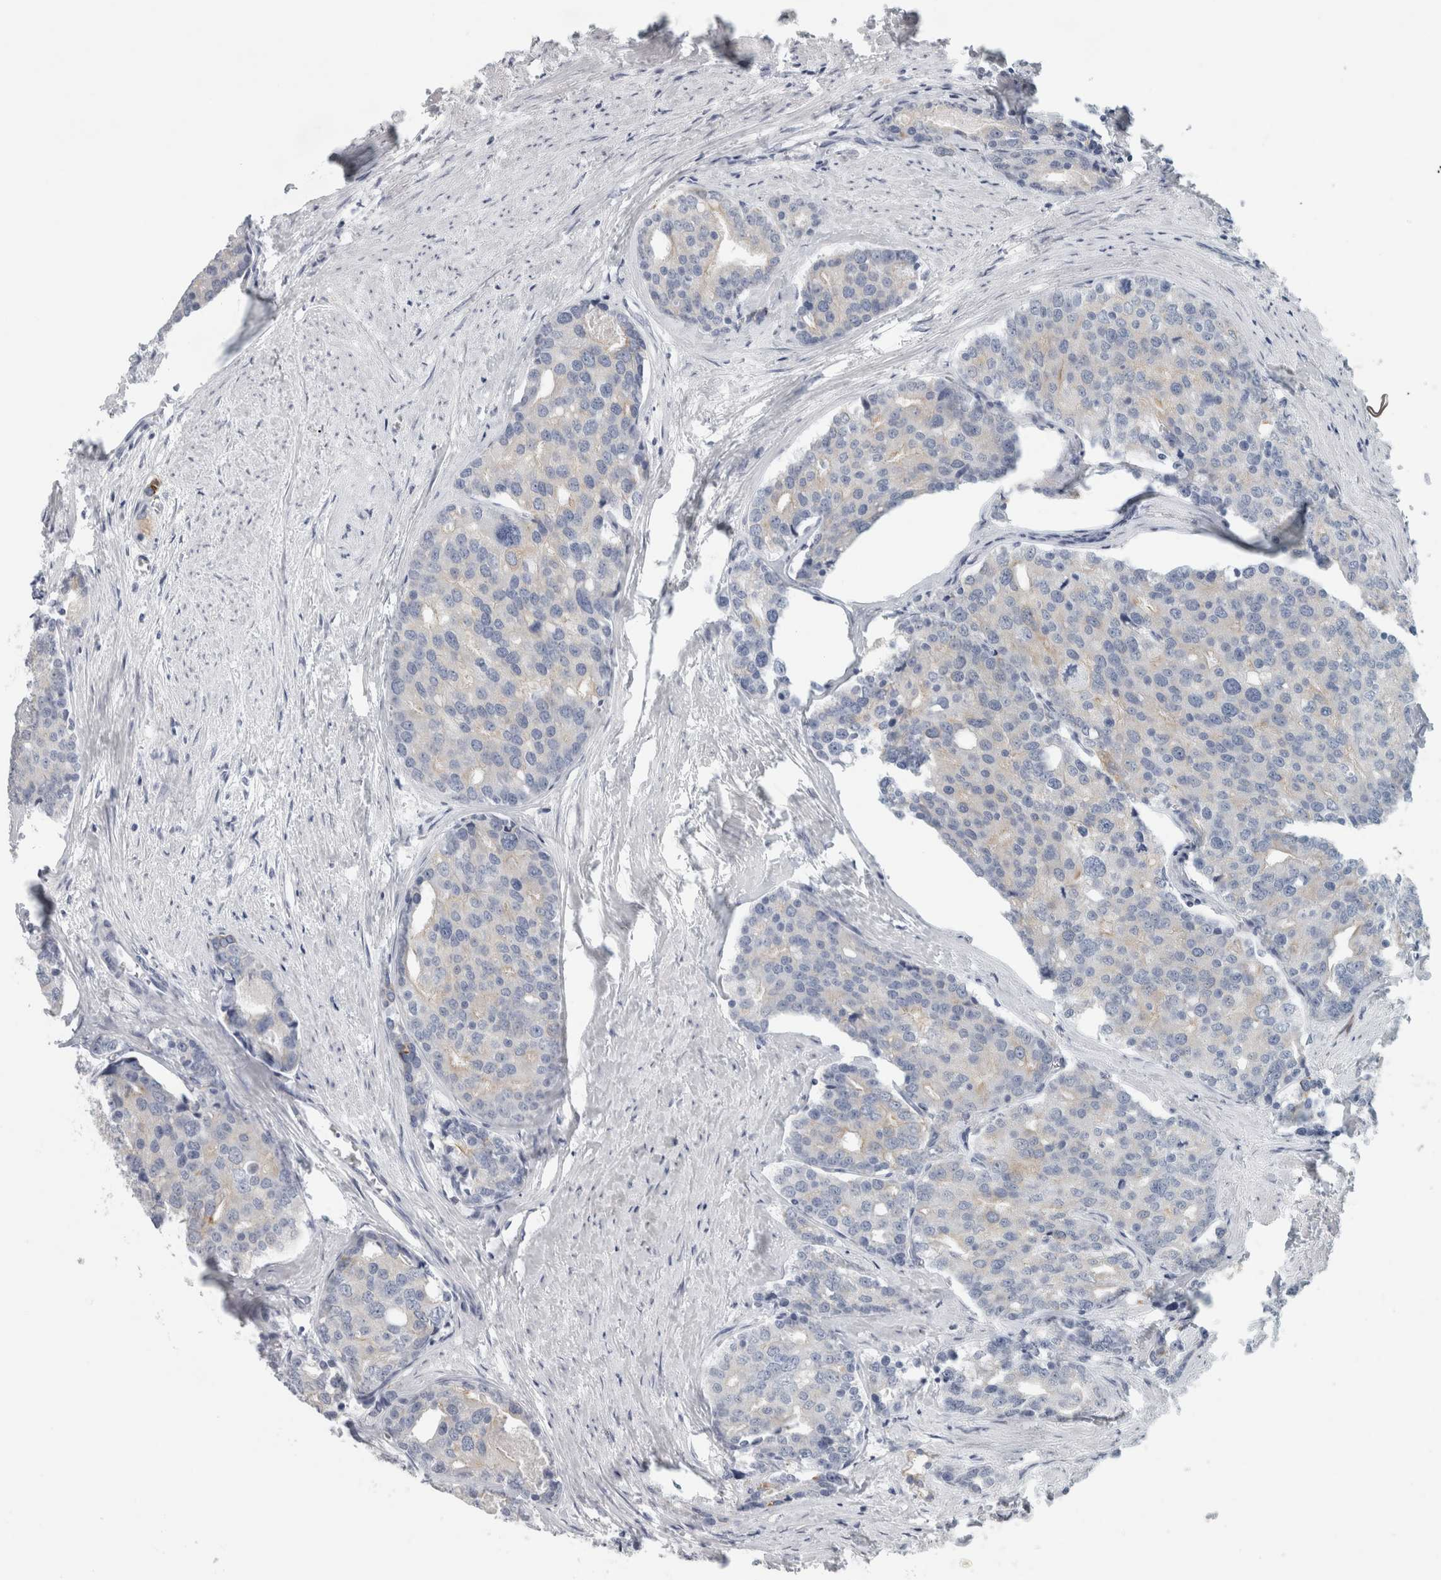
{"staining": {"intensity": "weak", "quantity": "<25%", "location": "cytoplasmic/membranous"}, "tissue": "prostate cancer", "cell_type": "Tumor cells", "image_type": "cancer", "snomed": [{"axis": "morphology", "description": "Adenocarcinoma, High grade"}, {"axis": "topography", "description": "Prostate"}], "caption": "Tumor cells show no significant protein staining in prostate adenocarcinoma (high-grade).", "gene": "SLC28A3", "patient": {"sex": "male", "age": 50}}